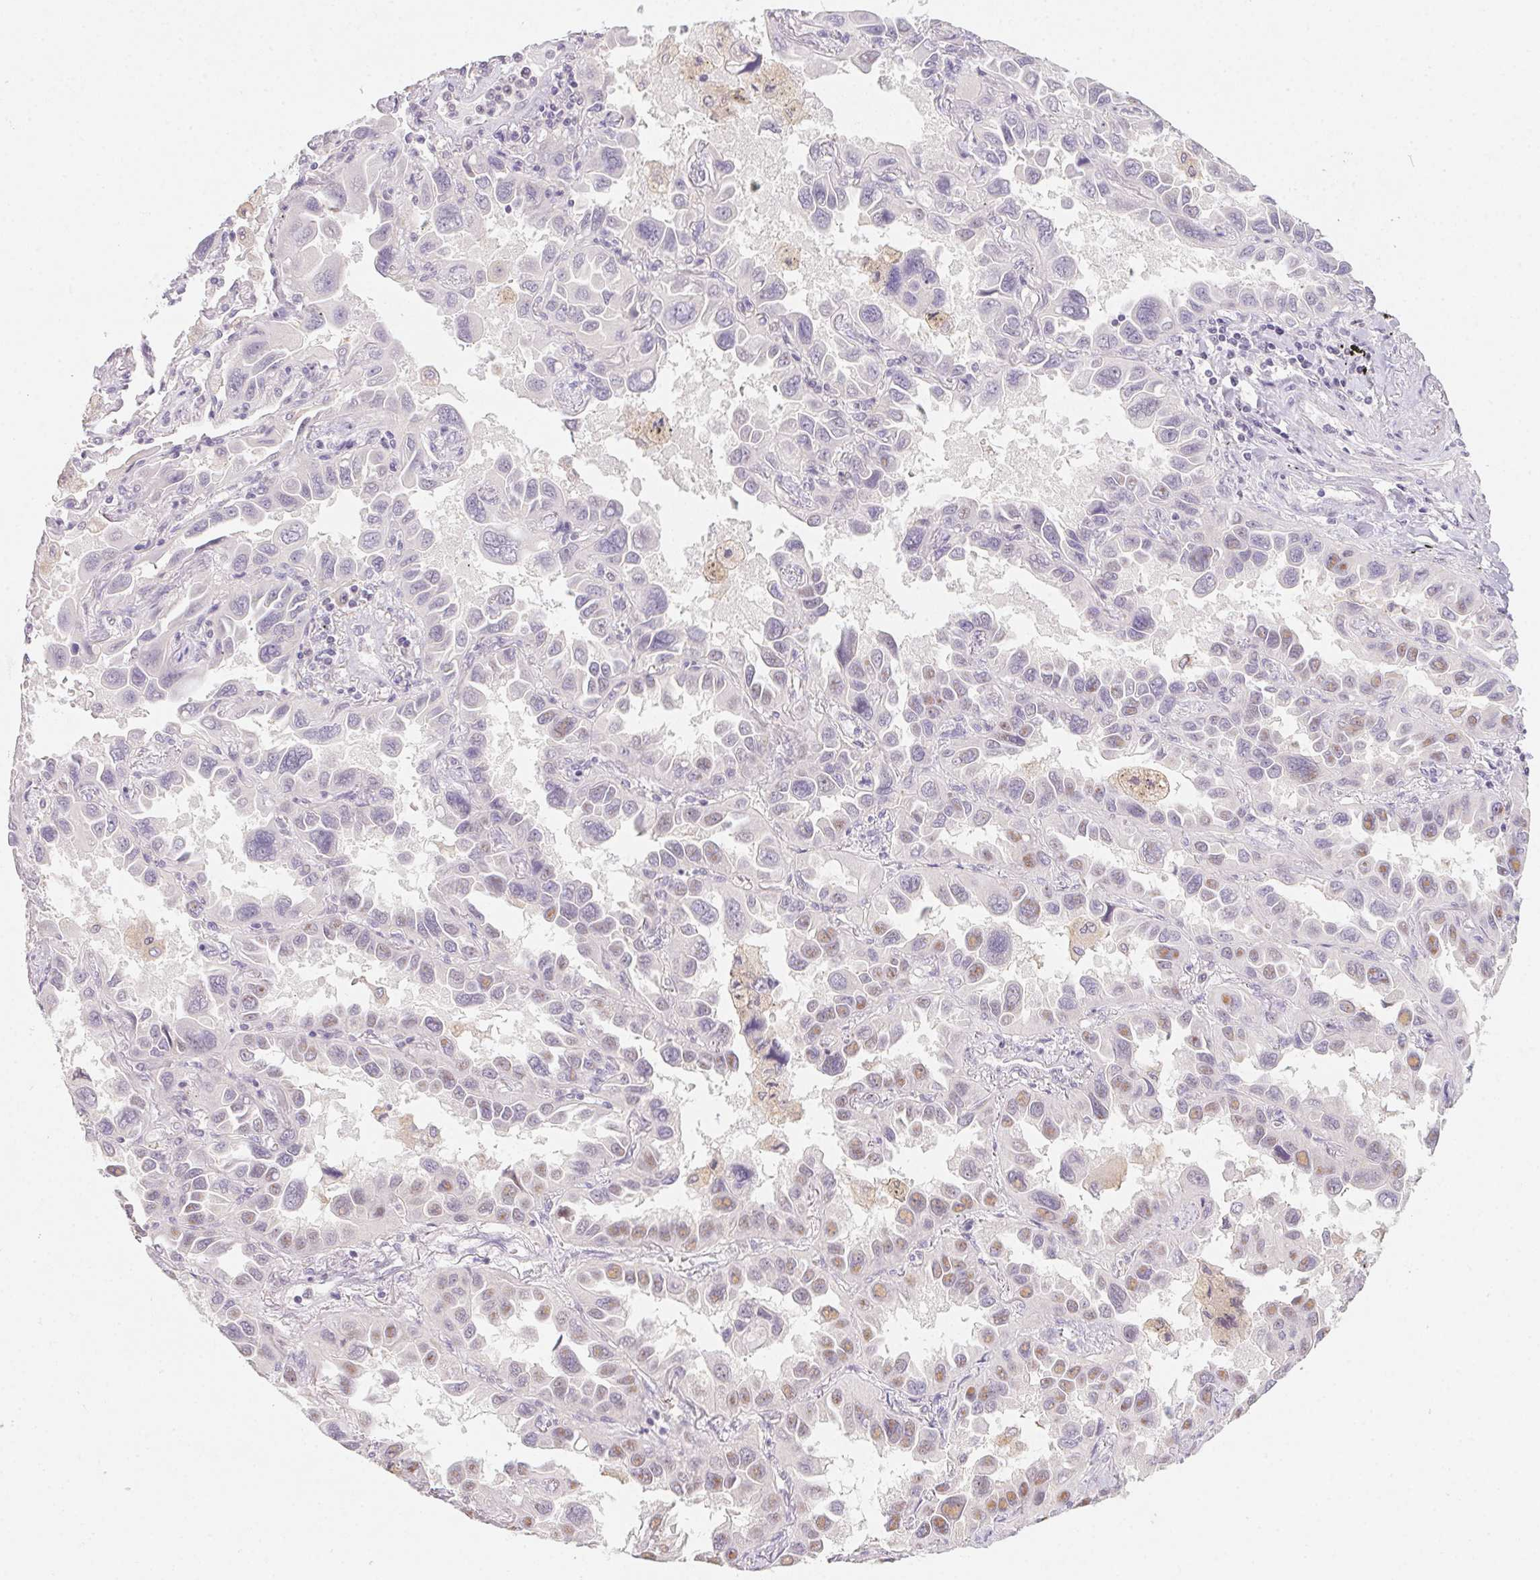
{"staining": {"intensity": "weak", "quantity": "<25%", "location": "nuclear"}, "tissue": "lung cancer", "cell_type": "Tumor cells", "image_type": "cancer", "snomed": [{"axis": "morphology", "description": "Adenocarcinoma, NOS"}, {"axis": "topography", "description": "Lung"}], "caption": "This is a photomicrograph of IHC staining of adenocarcinoma (lung), which shows no expression in tumor cells.", "gene": "SLC6A18", "patient": {"sex": "male", "age": 64}}